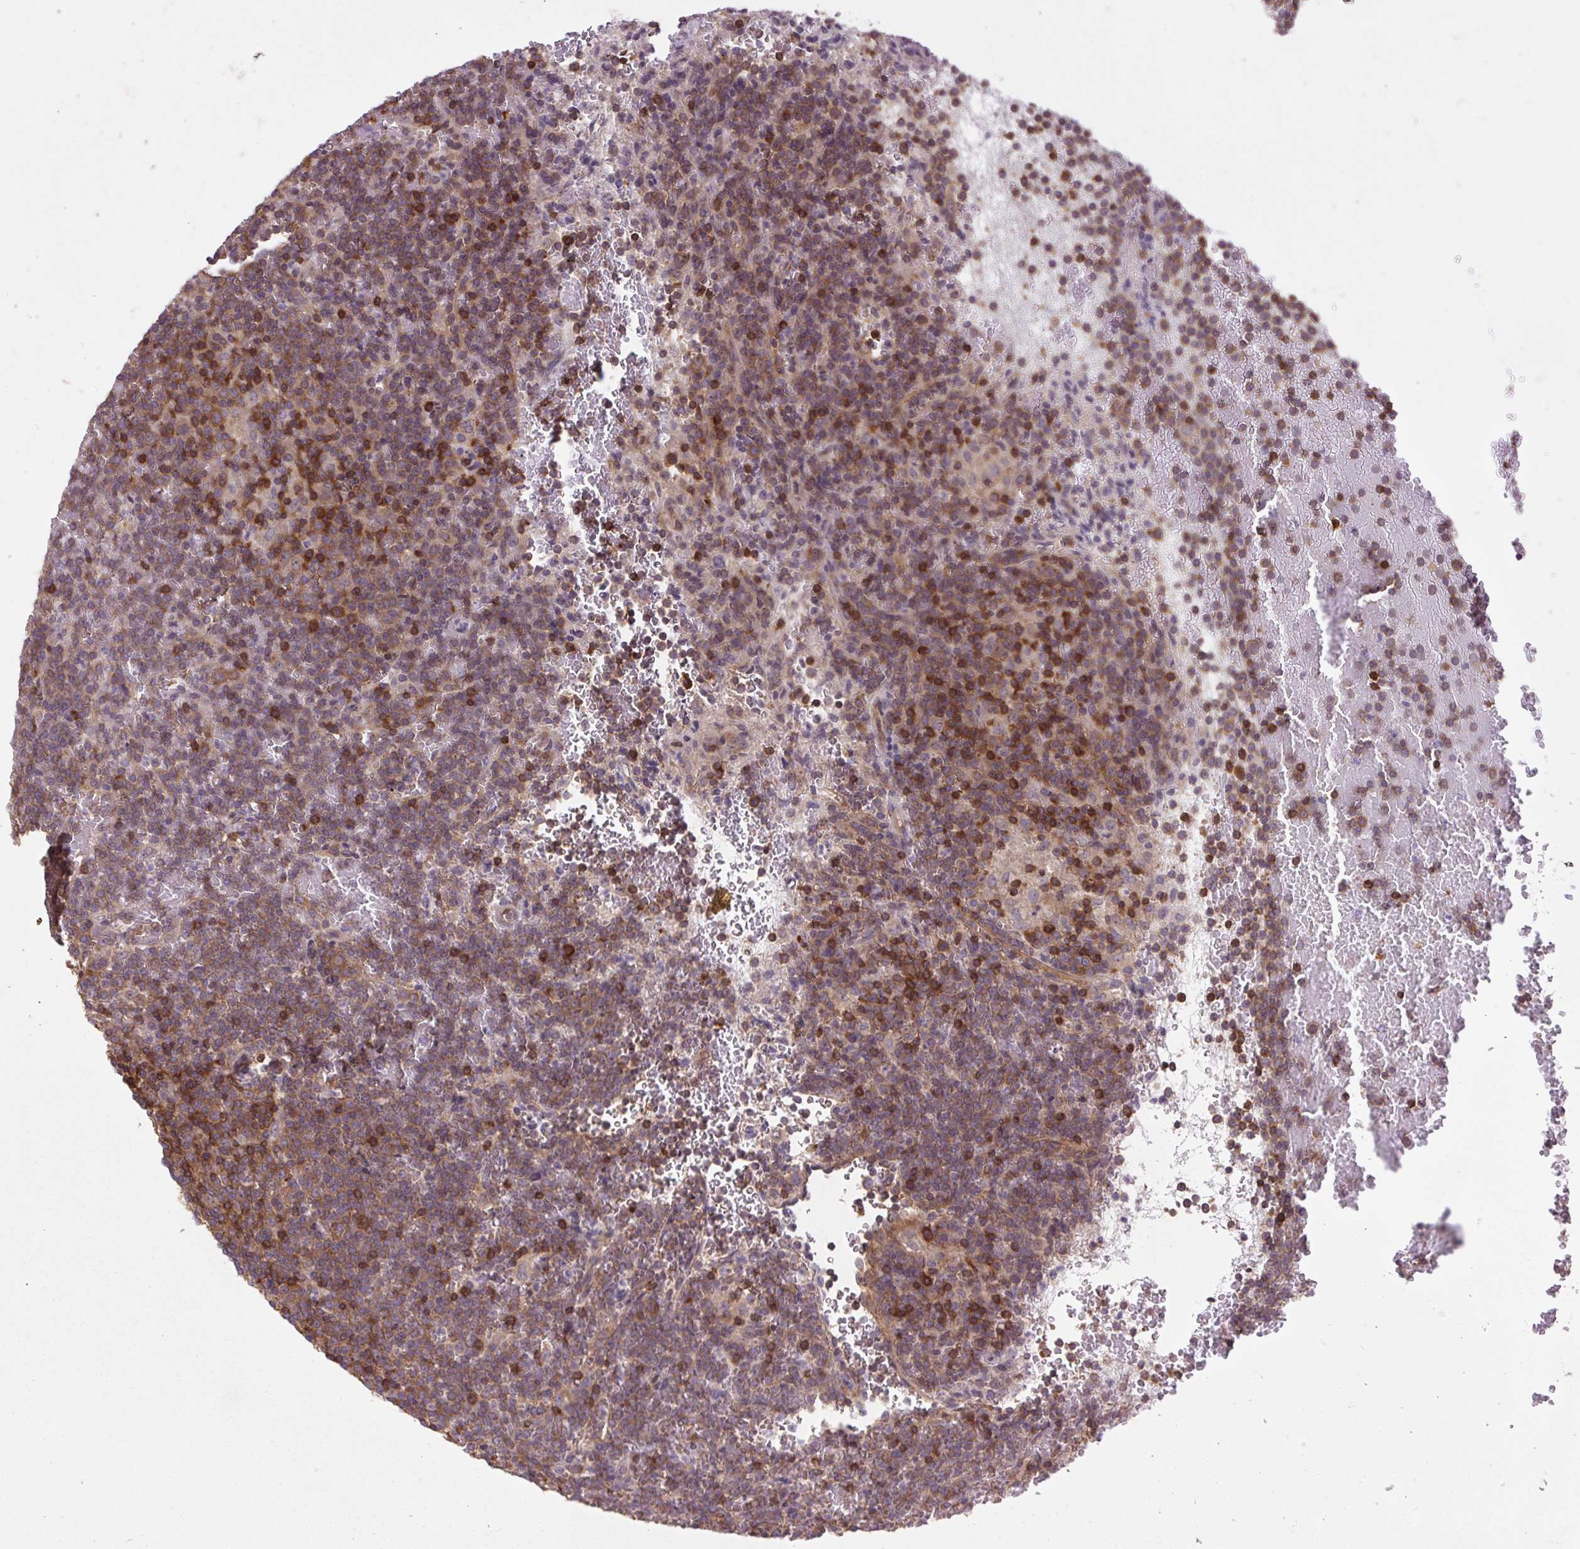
{"staining": {"intensity": "moderate", "quantity": "25%-75%", "location": "cytoplasmic/membranous"}, "tissue": "lymphoma", "cell_type": "Tumor cells", "image_type": "cancer", "snomed": [{"axis": "morphology", "description": "Malignant lymphoma, non-Hodgkin's type, Low grade"}, {"axis": "topography", "description": "Spleen"}], "caption": "A high-resolution image shows immunohistochemistry staining of lymphoma, which displays moderate cytoplasmic/membranous staining in approximately 25%-75% of tumor cells.", "gene": "PLCG1", "patient": {"sex": "female", "age": 19}}